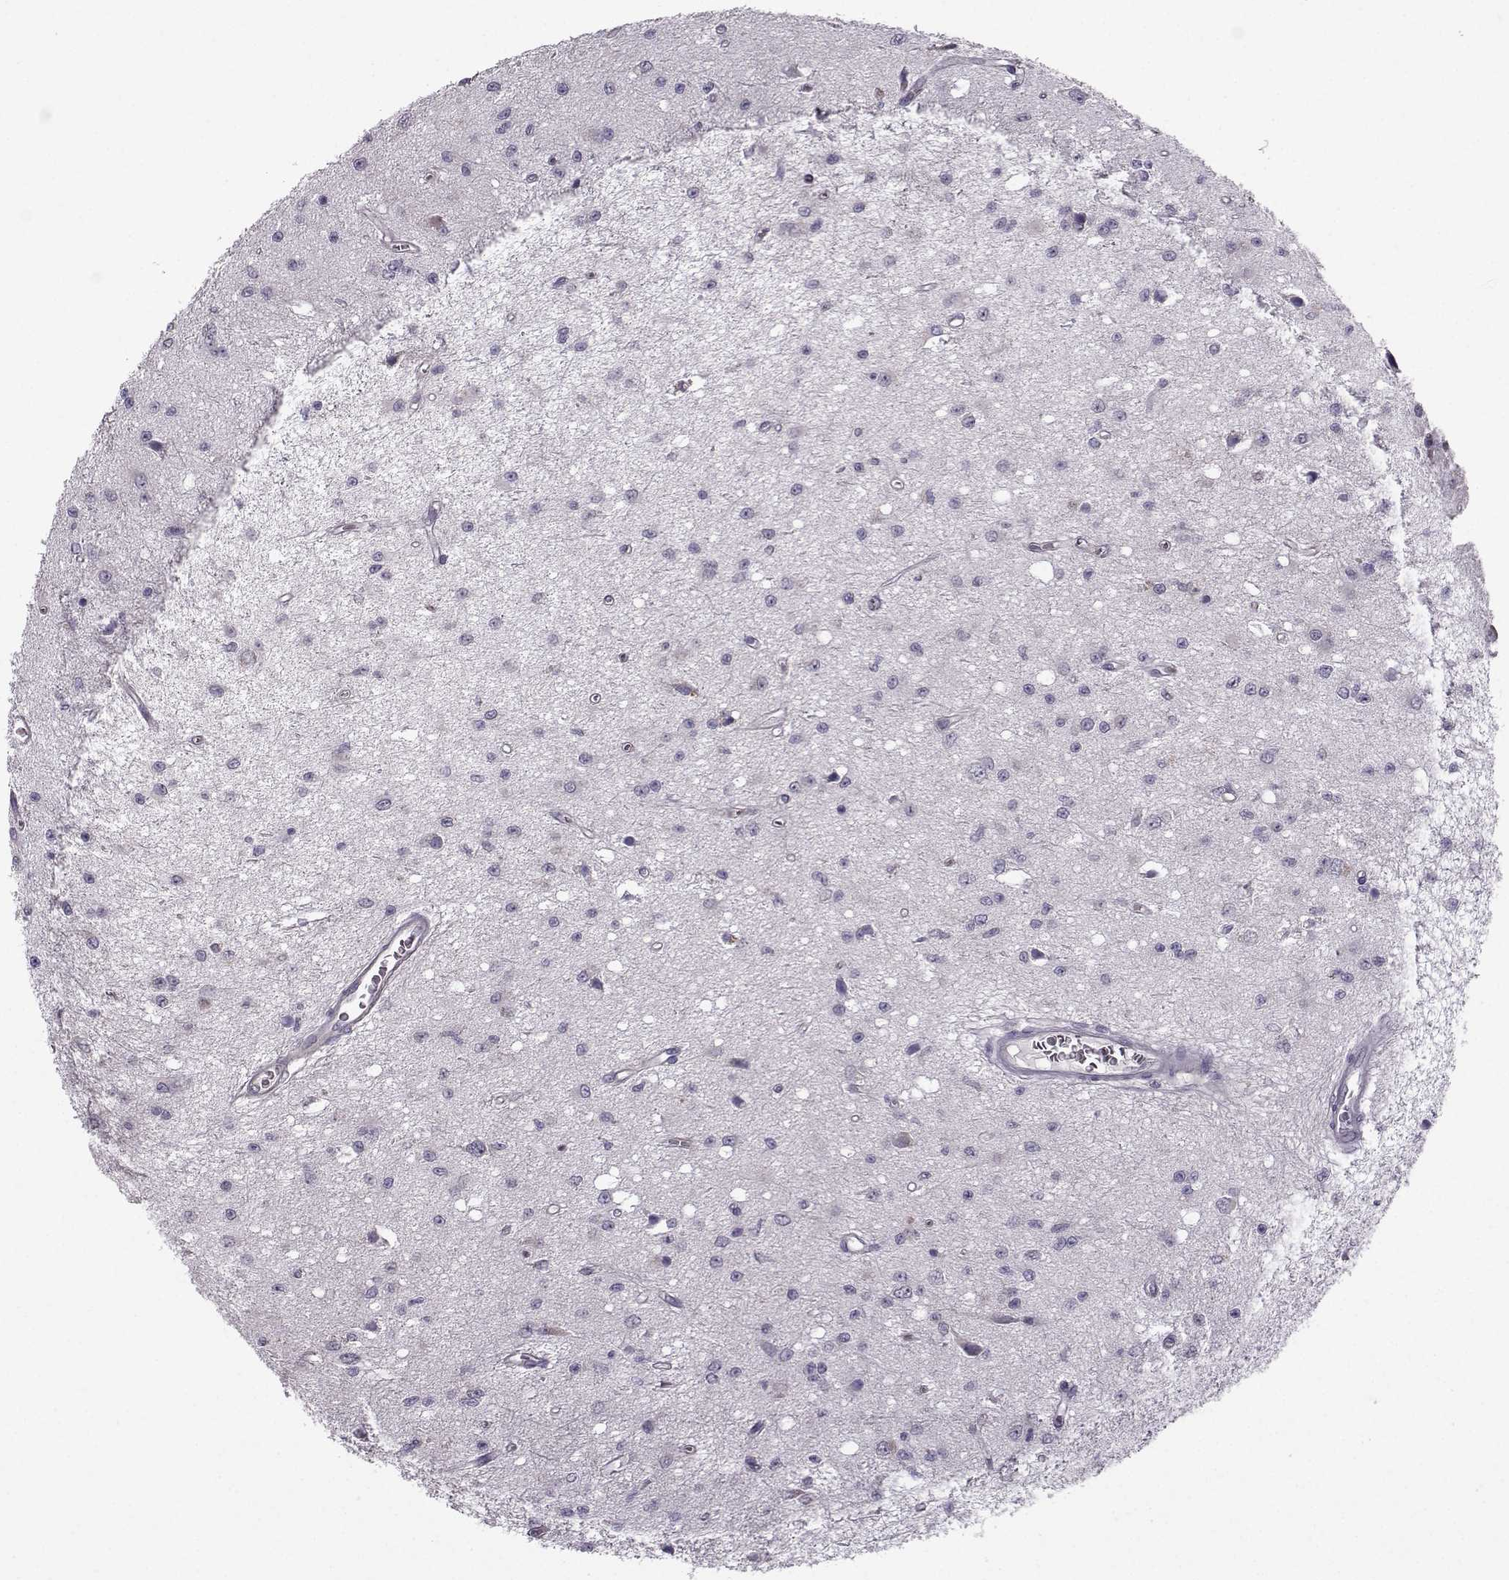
{"staining": {"intensity": "negative", "quantity": "none", "location": "none"}, "tissue": "glioma", "cell_type": "Tumor cells", "image_type": "cancer", "snomed": [{"axis": "morphology", "description": "Glioma, malignant, Low grade"}, {"axis": "topography", "description": "Brain"}], "caption": "High magnification brightfield microscopy of malignant glioma (low-grade) stained with DAB (brown) and counterstained with hematoxylin (blue): tumor cells show no significant expression.", "gene": "FCAMR", "patient": {"sex": "female", "age": 45}}